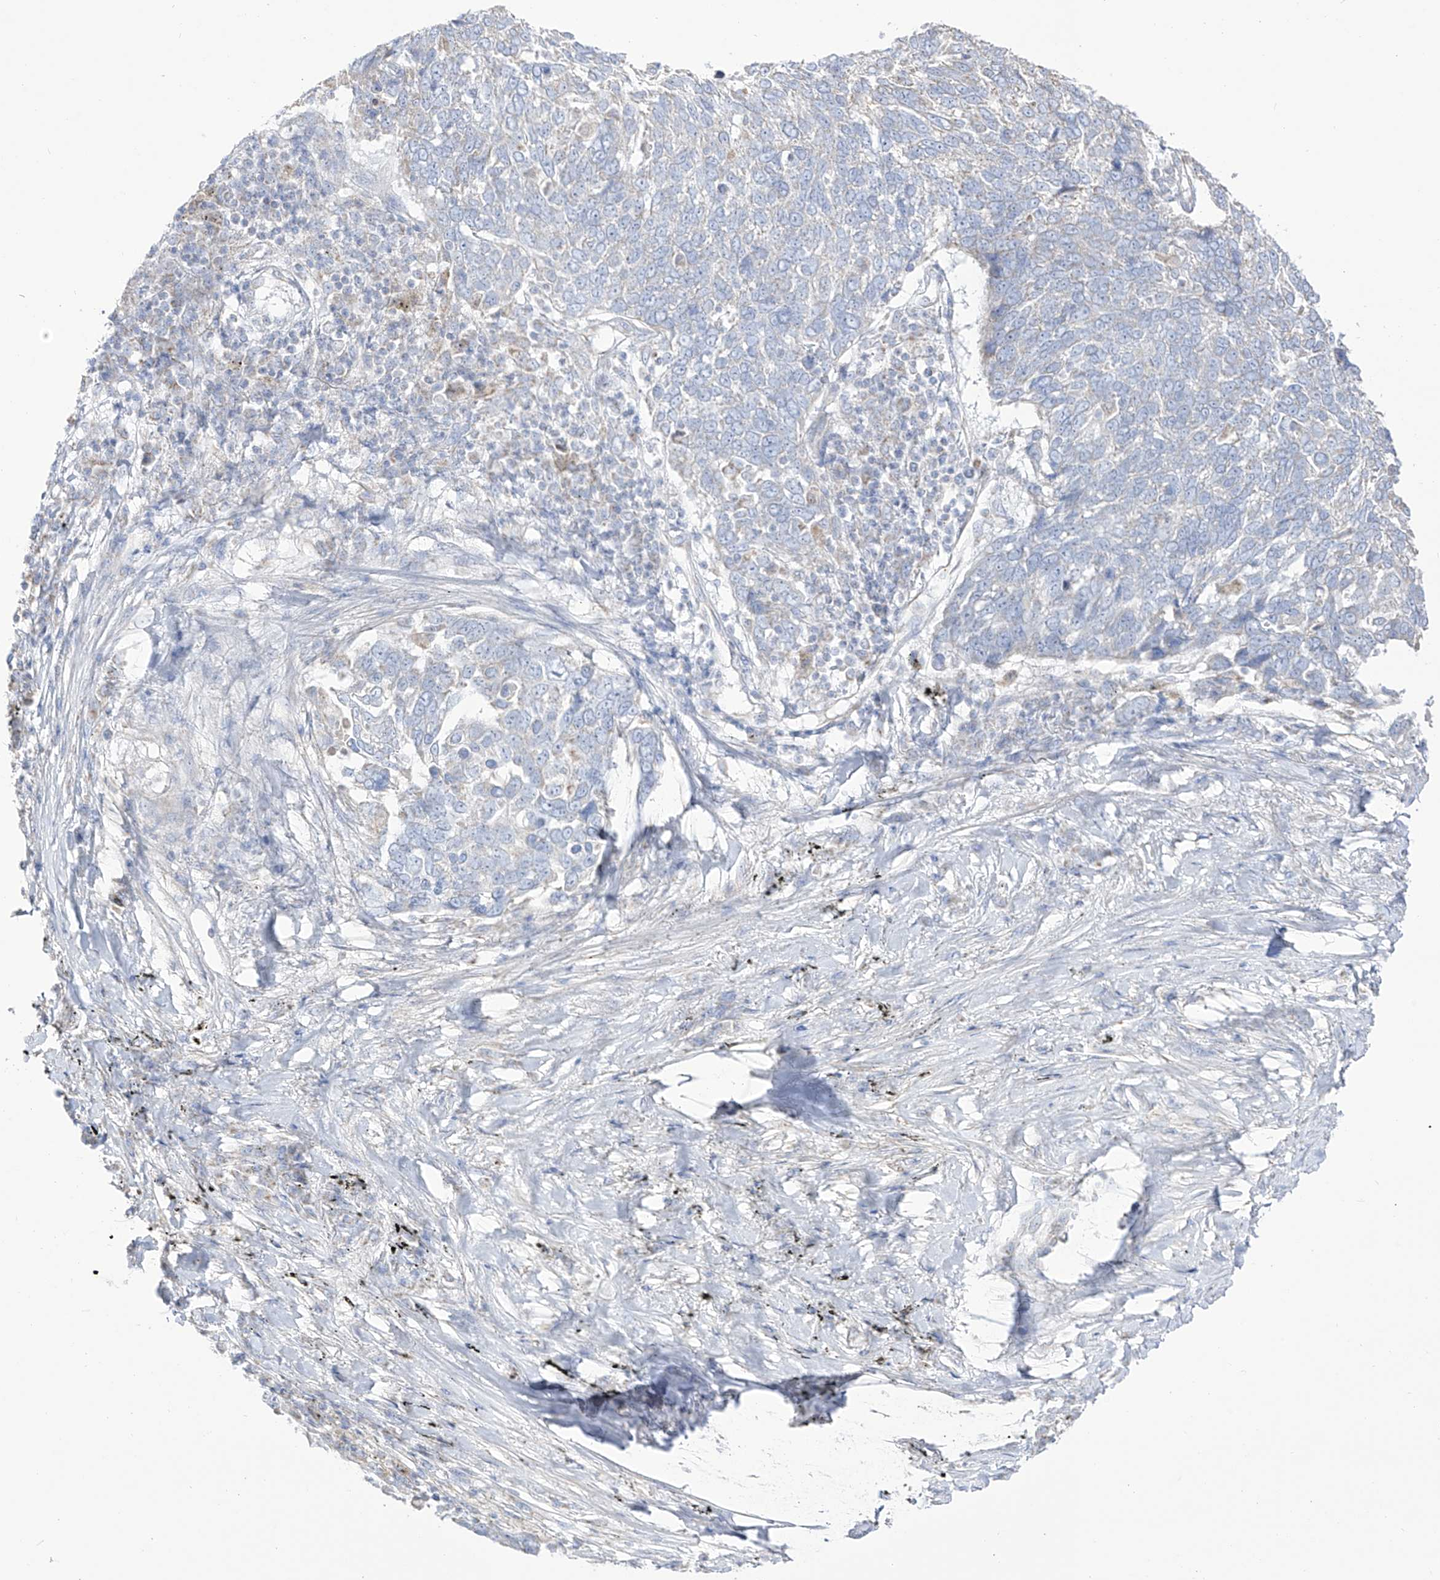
{"staining": {"intensity": "negative", "quantity": "none", "location": "none"}, "tissue": "lung cancer", "cell_type": "Tumor cells", "image_type": "cancer", "snomed": [{"axis": "morphology", "description": "Squamous cell carcinoma, NOS"}, {"axis": "topography", "description": "Lung"}], "caption": "Photomicrograph shows no significant protein positivity in tumor cells of lung cancer (squamous cell carcinoma).", "gene": "RCHY1", "patient": {"sex": "male", "age": 66}}